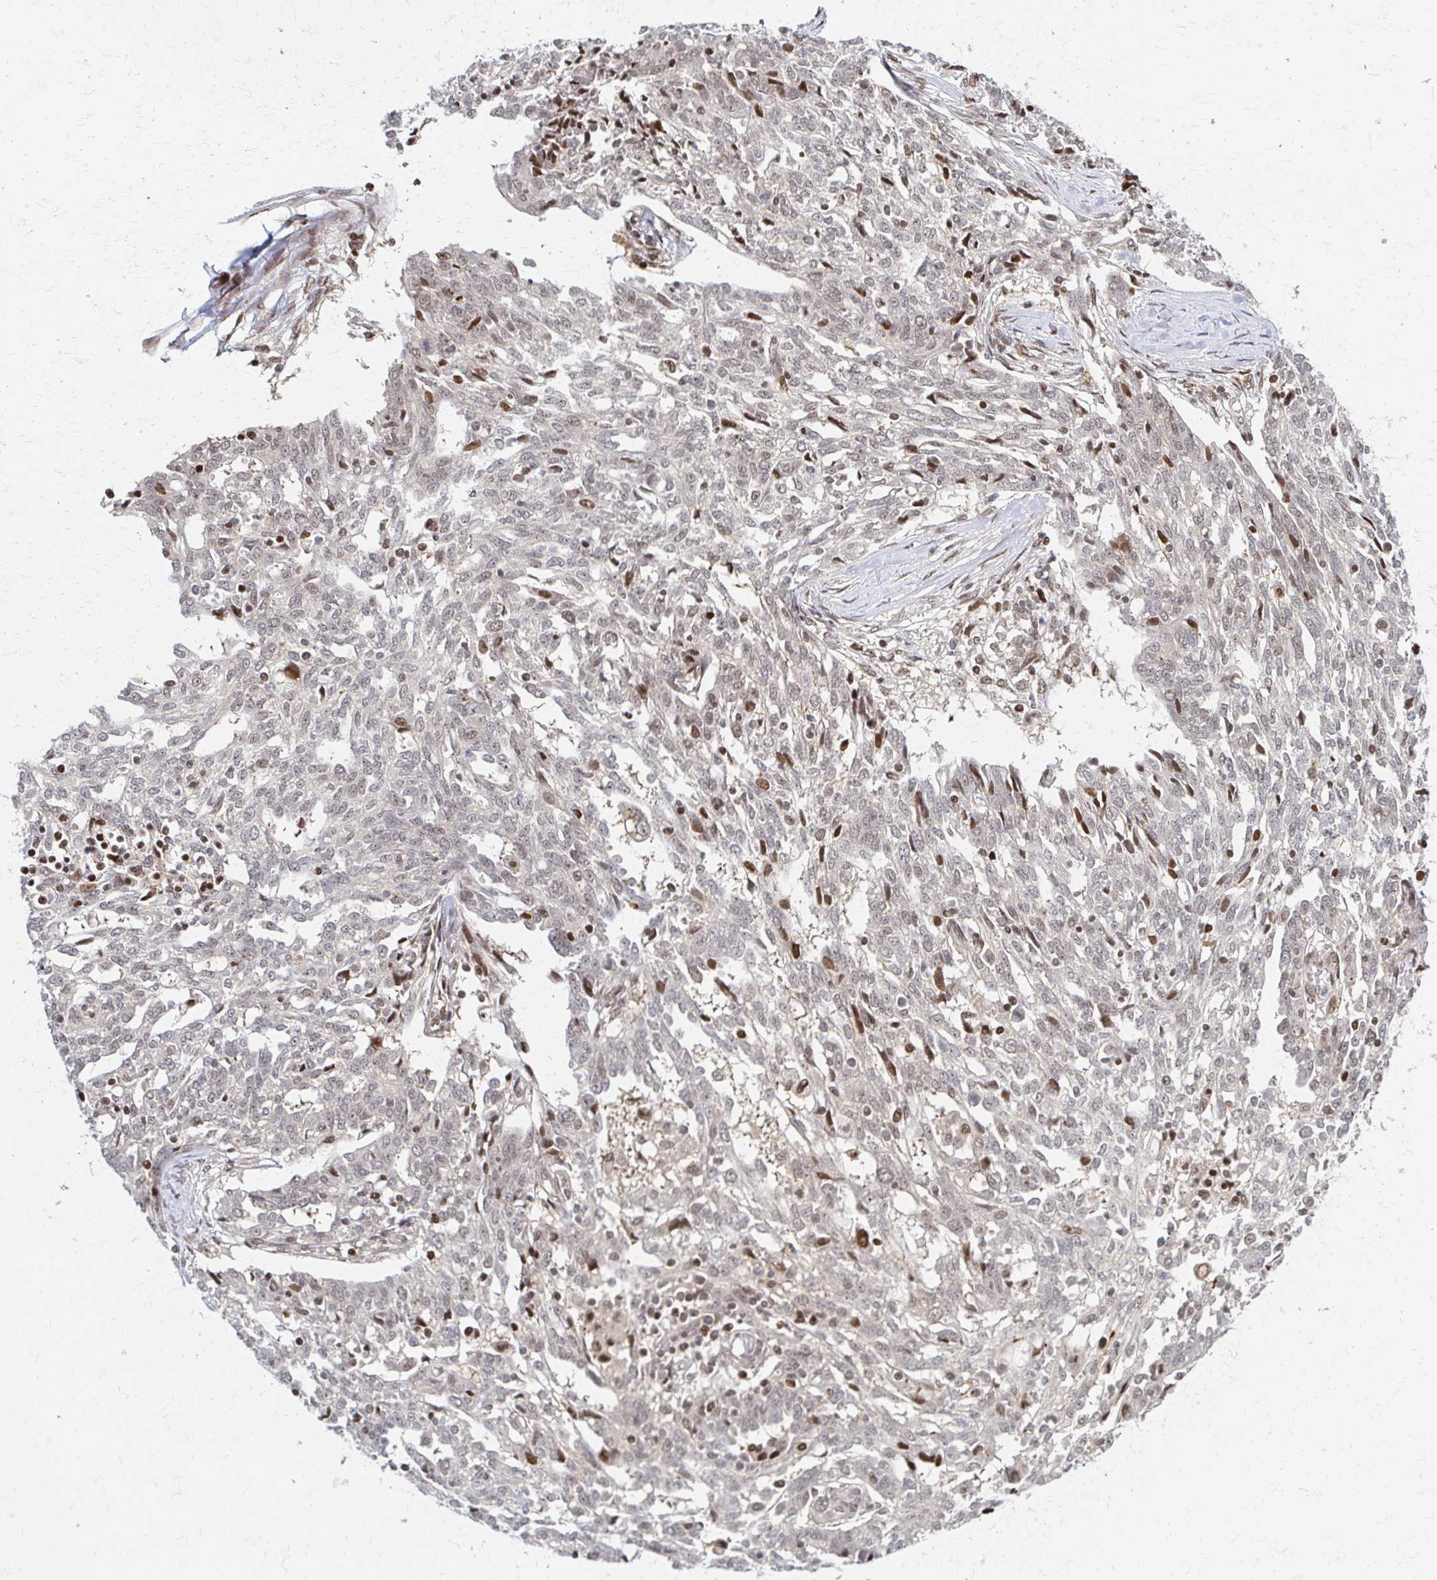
{"staining": {"intensity": "negative", "quantity": "none", "location": "none"}, "tissue": "ovarian cancer", "cell_type": "Tumor cells", "image_type": "cancer", "snomed": [{"axis": "morphology", "description": "Cystadenocarcinoma, serous, NOS"}, {"axis": "topography", "description": "Ovary"}], "caption": "Serous cystadenocarcinoma (ovarian) stained for a protein using immunohistochemistry shows no staining tumor cells.", "gene": "PSMD7", "patient": {"sex": "female", "age": 67}}